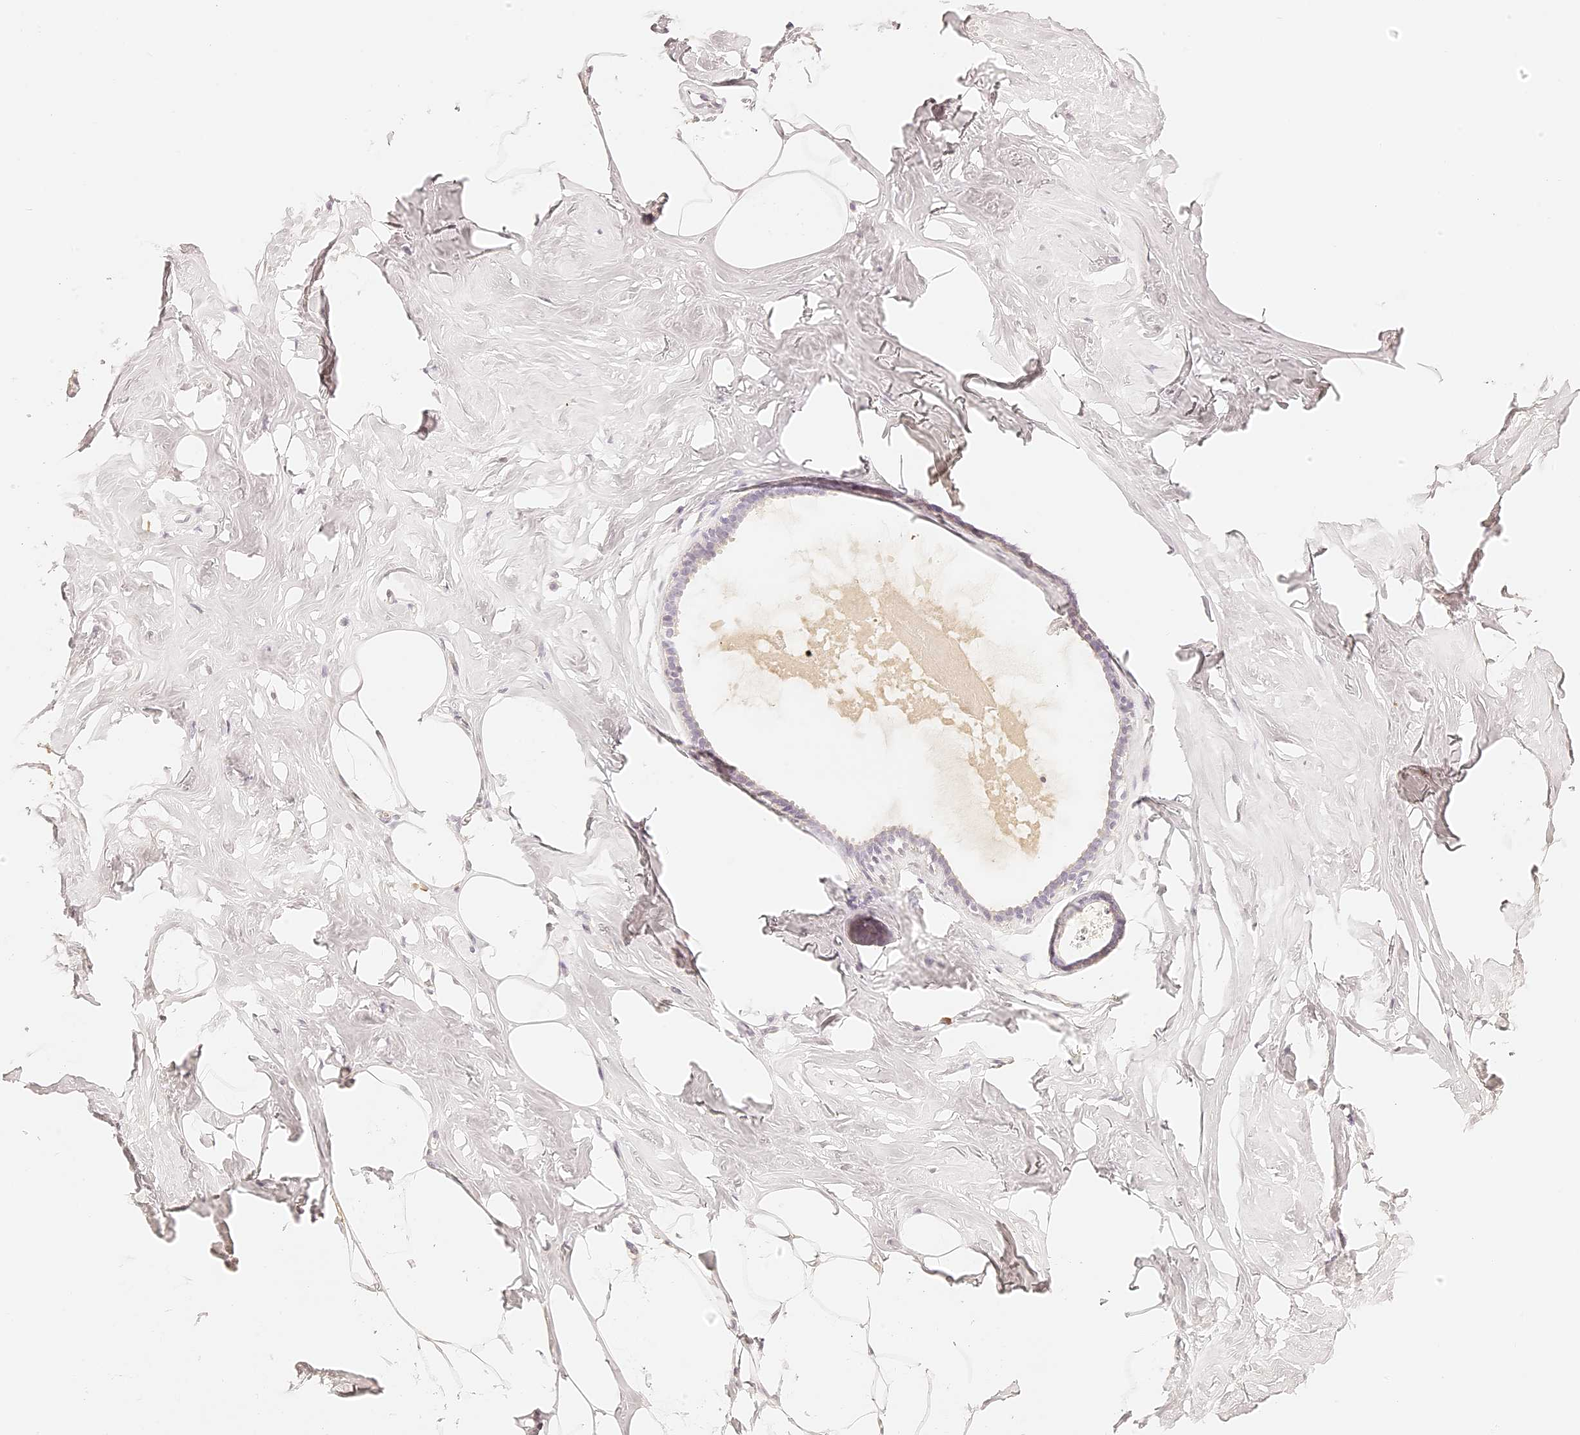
{"staining": {"intensity": "negative", "quantity": "none", "location": "none"}, "tissue": "adipose tissue", "cell_type": "Adipocytes", "image_type": "normal", "snomed": [{"axis": "morphology", "description": "Normal tissue, NOS"}, {"axis": "morphology", "description": "Fibrosis, NOS"}, {"axis": "topography", "description": "Breast"}, {"axis": "topography", "description": "Adipose tissue"}], "caption": "The image exhibits no significant positivity in adipocytes of adipose tissue. The staining was performed using DAB to visualize the protein expression in brown, while the nuclei were stained in blue with hematoxylin (Magnification: 20x).", "gene": "TRIM45", "patient": {"sex": "female", "age": 39}}